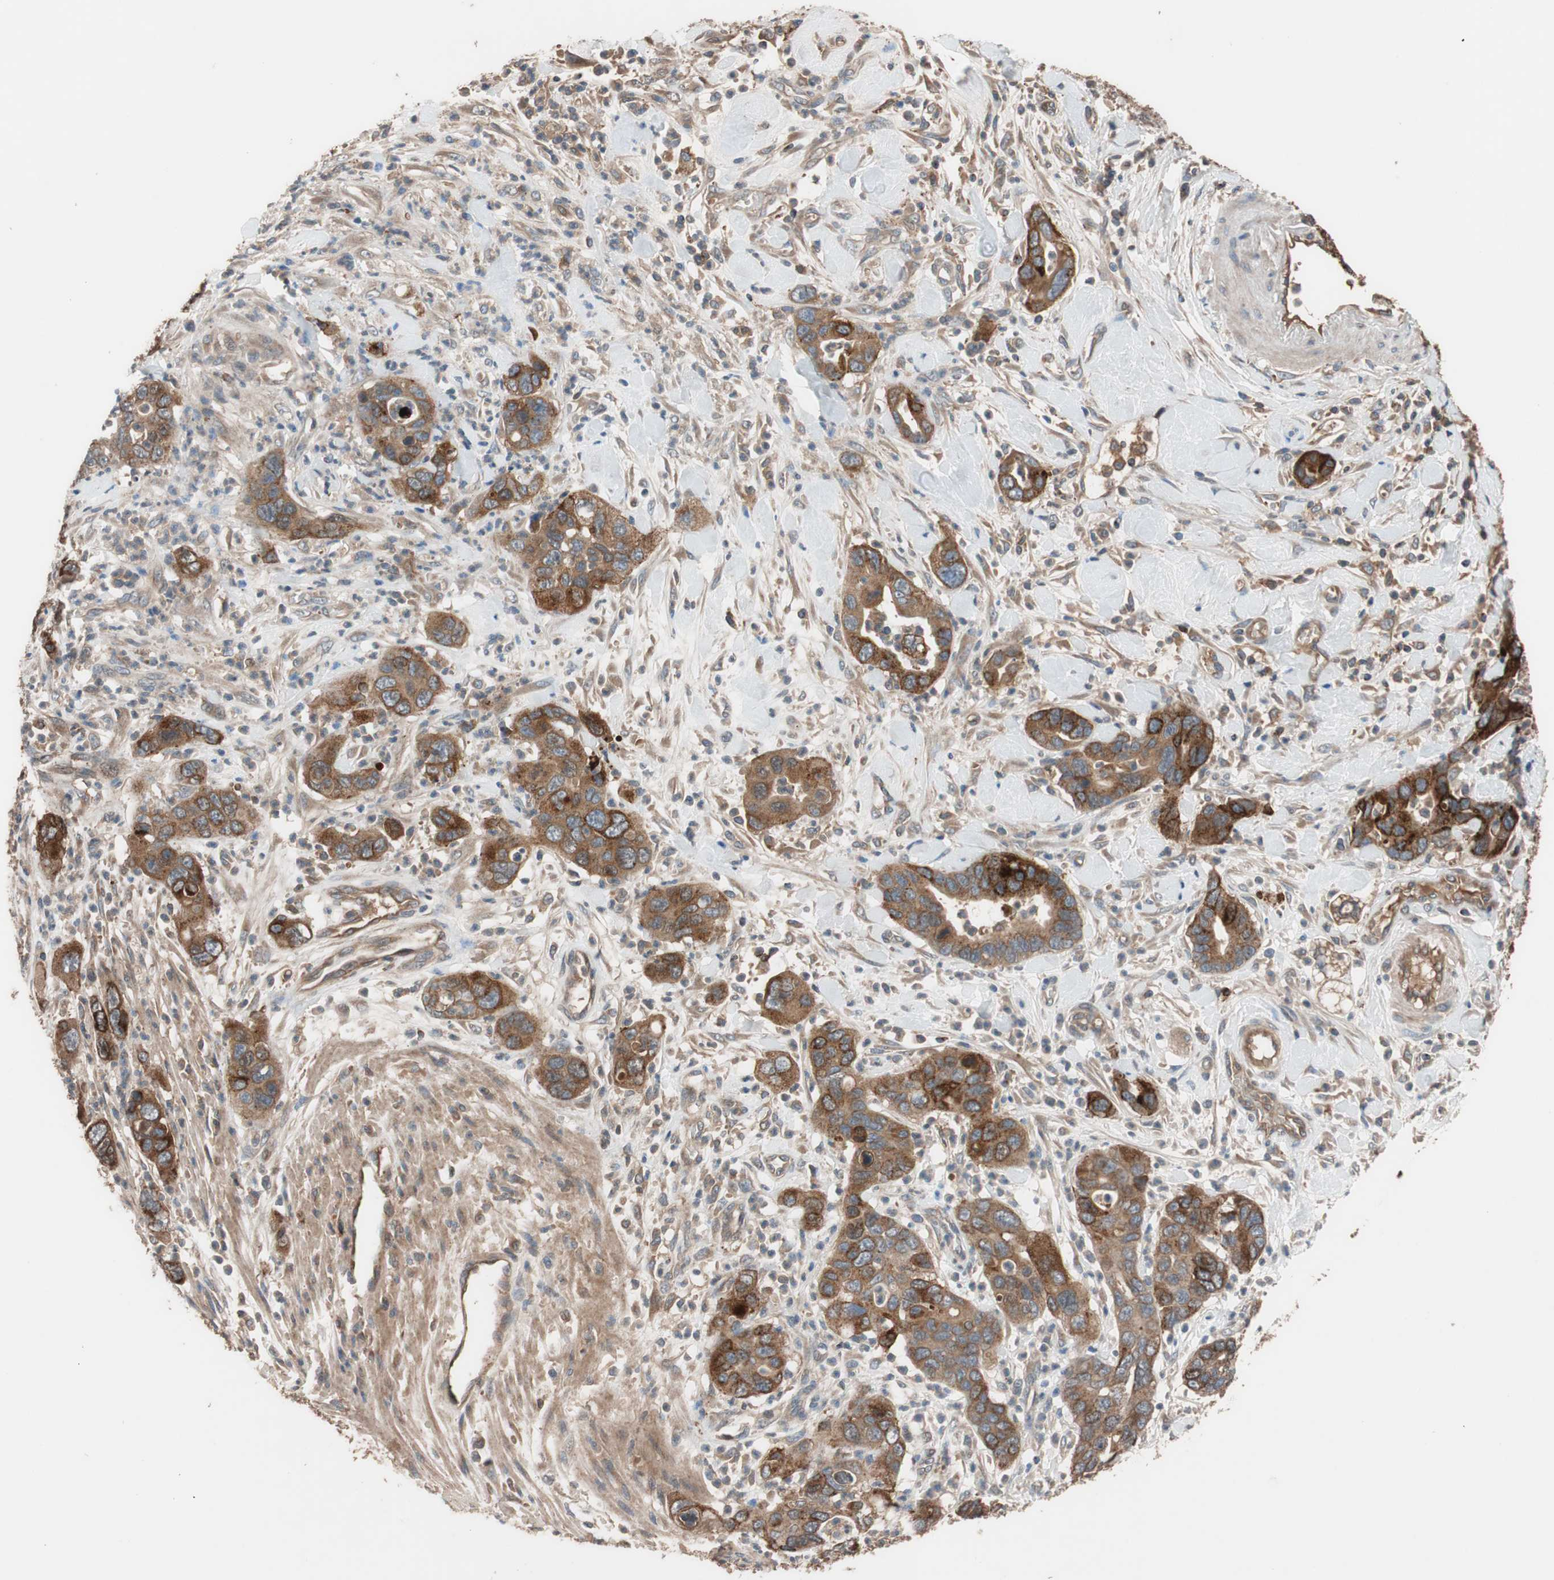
{"staining": {"intensity": "strong", "quantity": ">75%", "location": "cytoplasmic/membranous"}, "tissue": "pancreatic cancer", "cell_type": "Tumor cells", "image_type": "cancer", "snomed": [{"axis": "morphology", "description": "Adenocarcinoma, NOS"}, {"axis": "topography", "description": "Pancreas"}], "caption": "A histopathology image of human pancreatic cancer stained for a protein exhibits strong cytoplasmic/membranous brown staining in tumor cells.", "gene": "SDC4", "patient": {"sex": "female", "age": 71}}